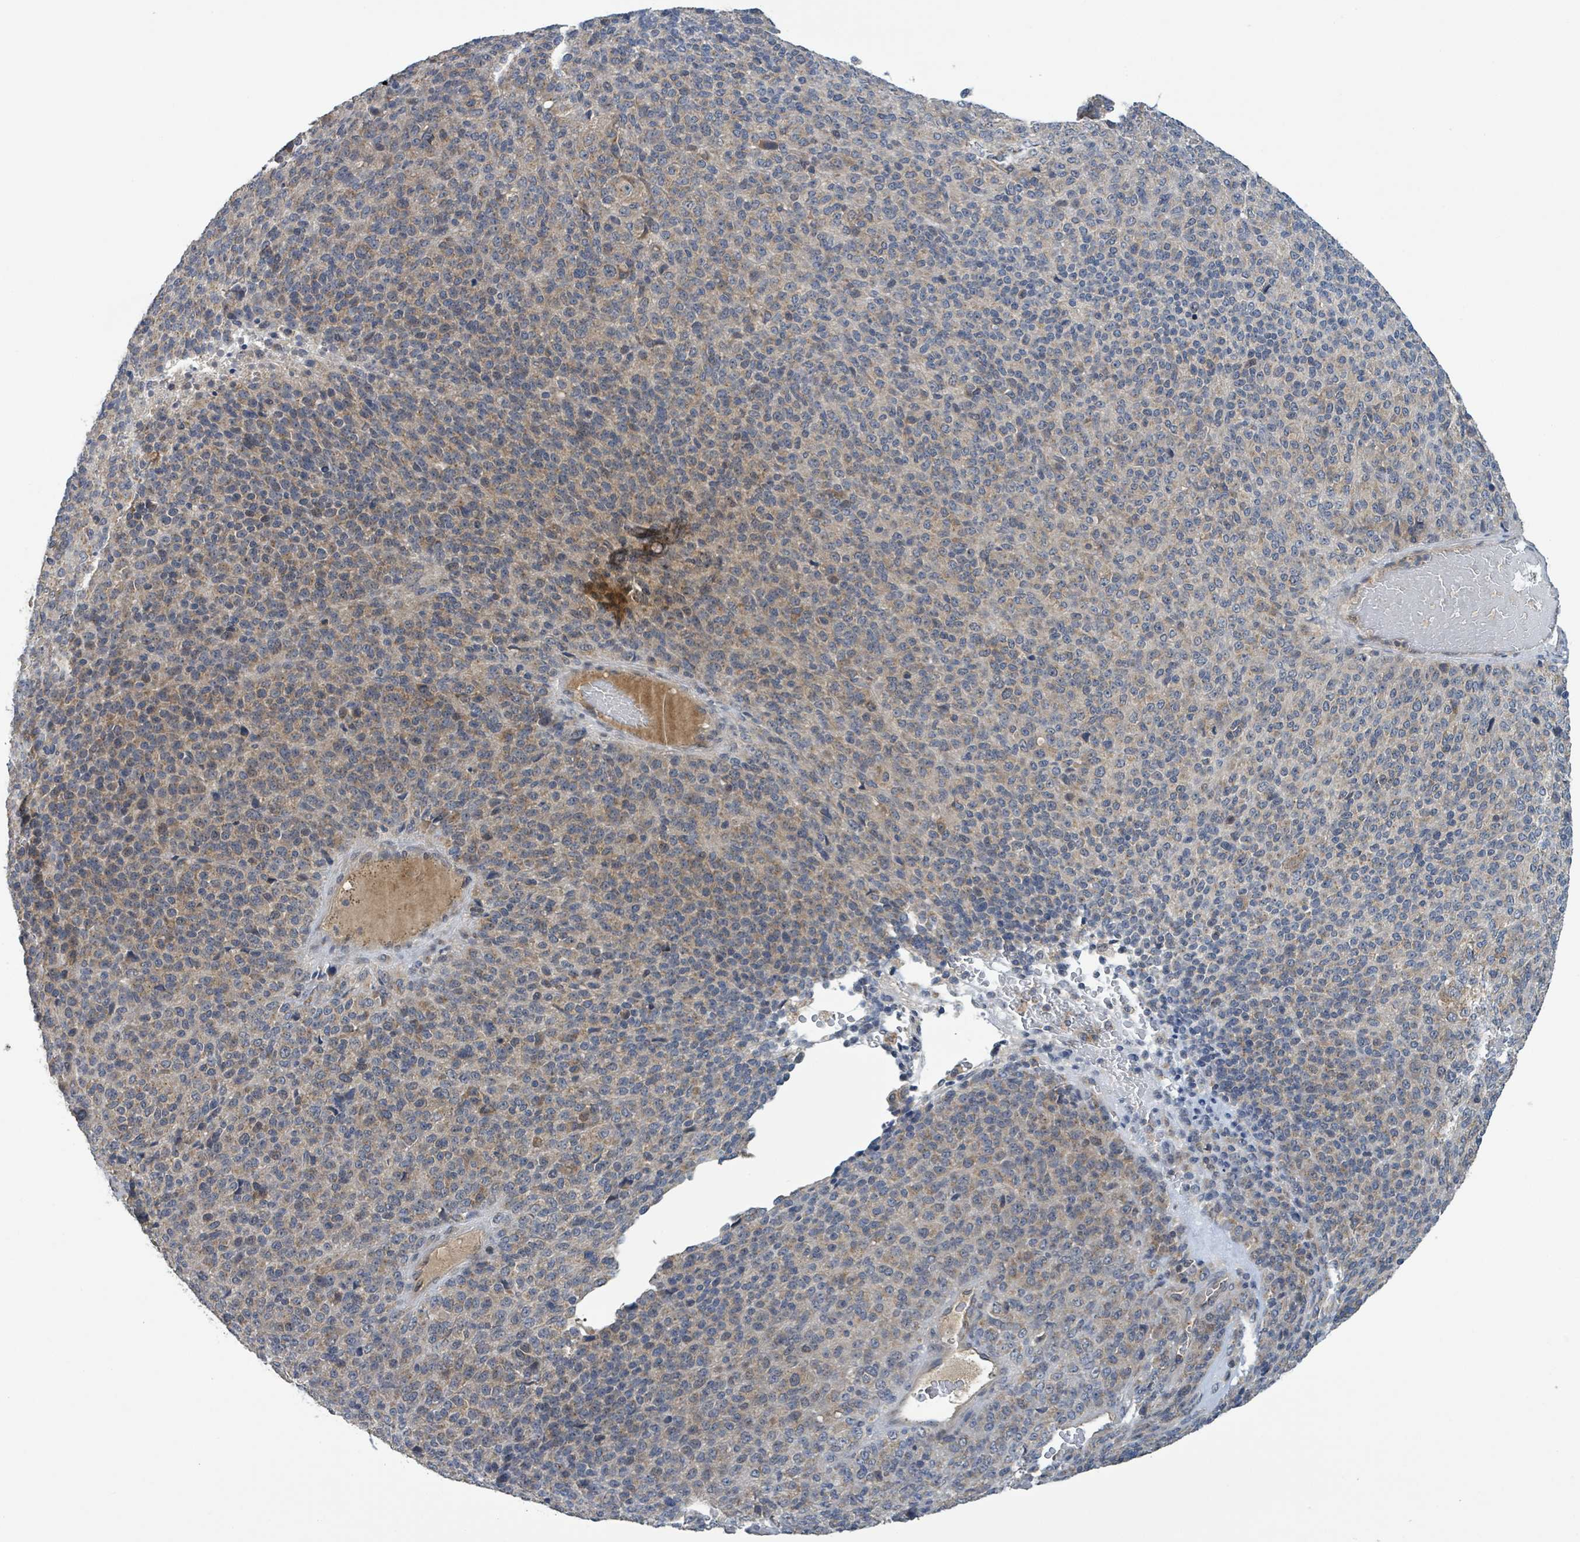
{"staining": {"intensity": "weak", "quantity": "25%-75%", "location": "cytoplasmic/membranous"}, "tissue": "melanoma", "cell_type": "Tumor cells", "image_type": "cancer", "snomed": [{"axis": "morphology", "description": "Malignant melanoma, Metastatic site"}, {"axis": "topography", "description": "Brain"}], "caption": "Protein staining of melanoma tissue reveals weak cytoplasmic/membranous positivity in about 25%-75% of tumor cells.", "gene": "CCDC121", "patient": {"sex": "female", "age": 56}}